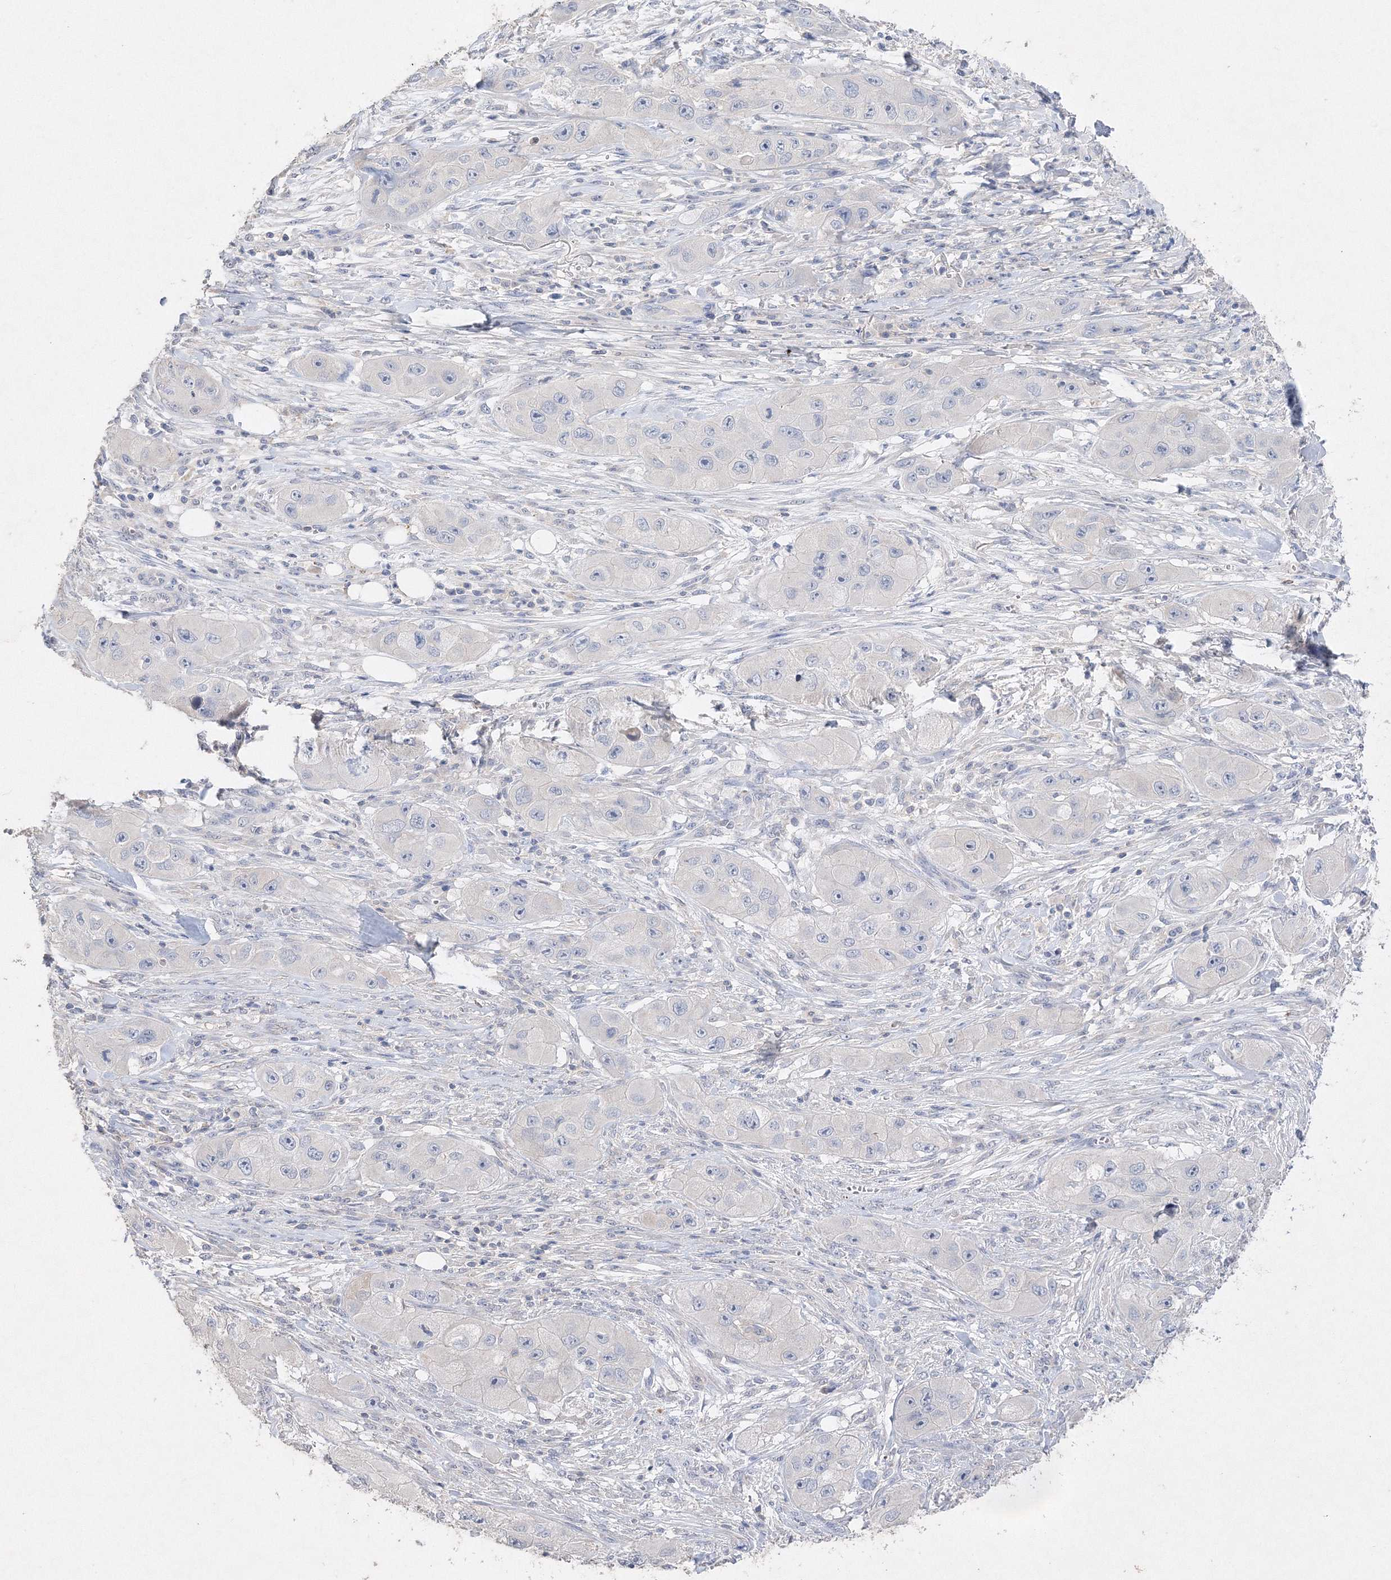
{"staining": {"intensity": "negative", "quantity": "none", "location": "none"}, "tissue": "skin cancer", "cell_type": "Tumor cells", "image_type": "cancer", "snomed": [{"axis": "morphology", "description": "Squamous cell carcinoma, NOS"}, {"axis": "topography", "description": "Skin"}, {"axis": "topography", "description": "Subcutis"}], "caption": "DAB immunohistochemical staining of human skin cancer displays no significant positivity in tumor cells.", "gene": "GLS", "patient": {"sex": "male", "age": 73}}